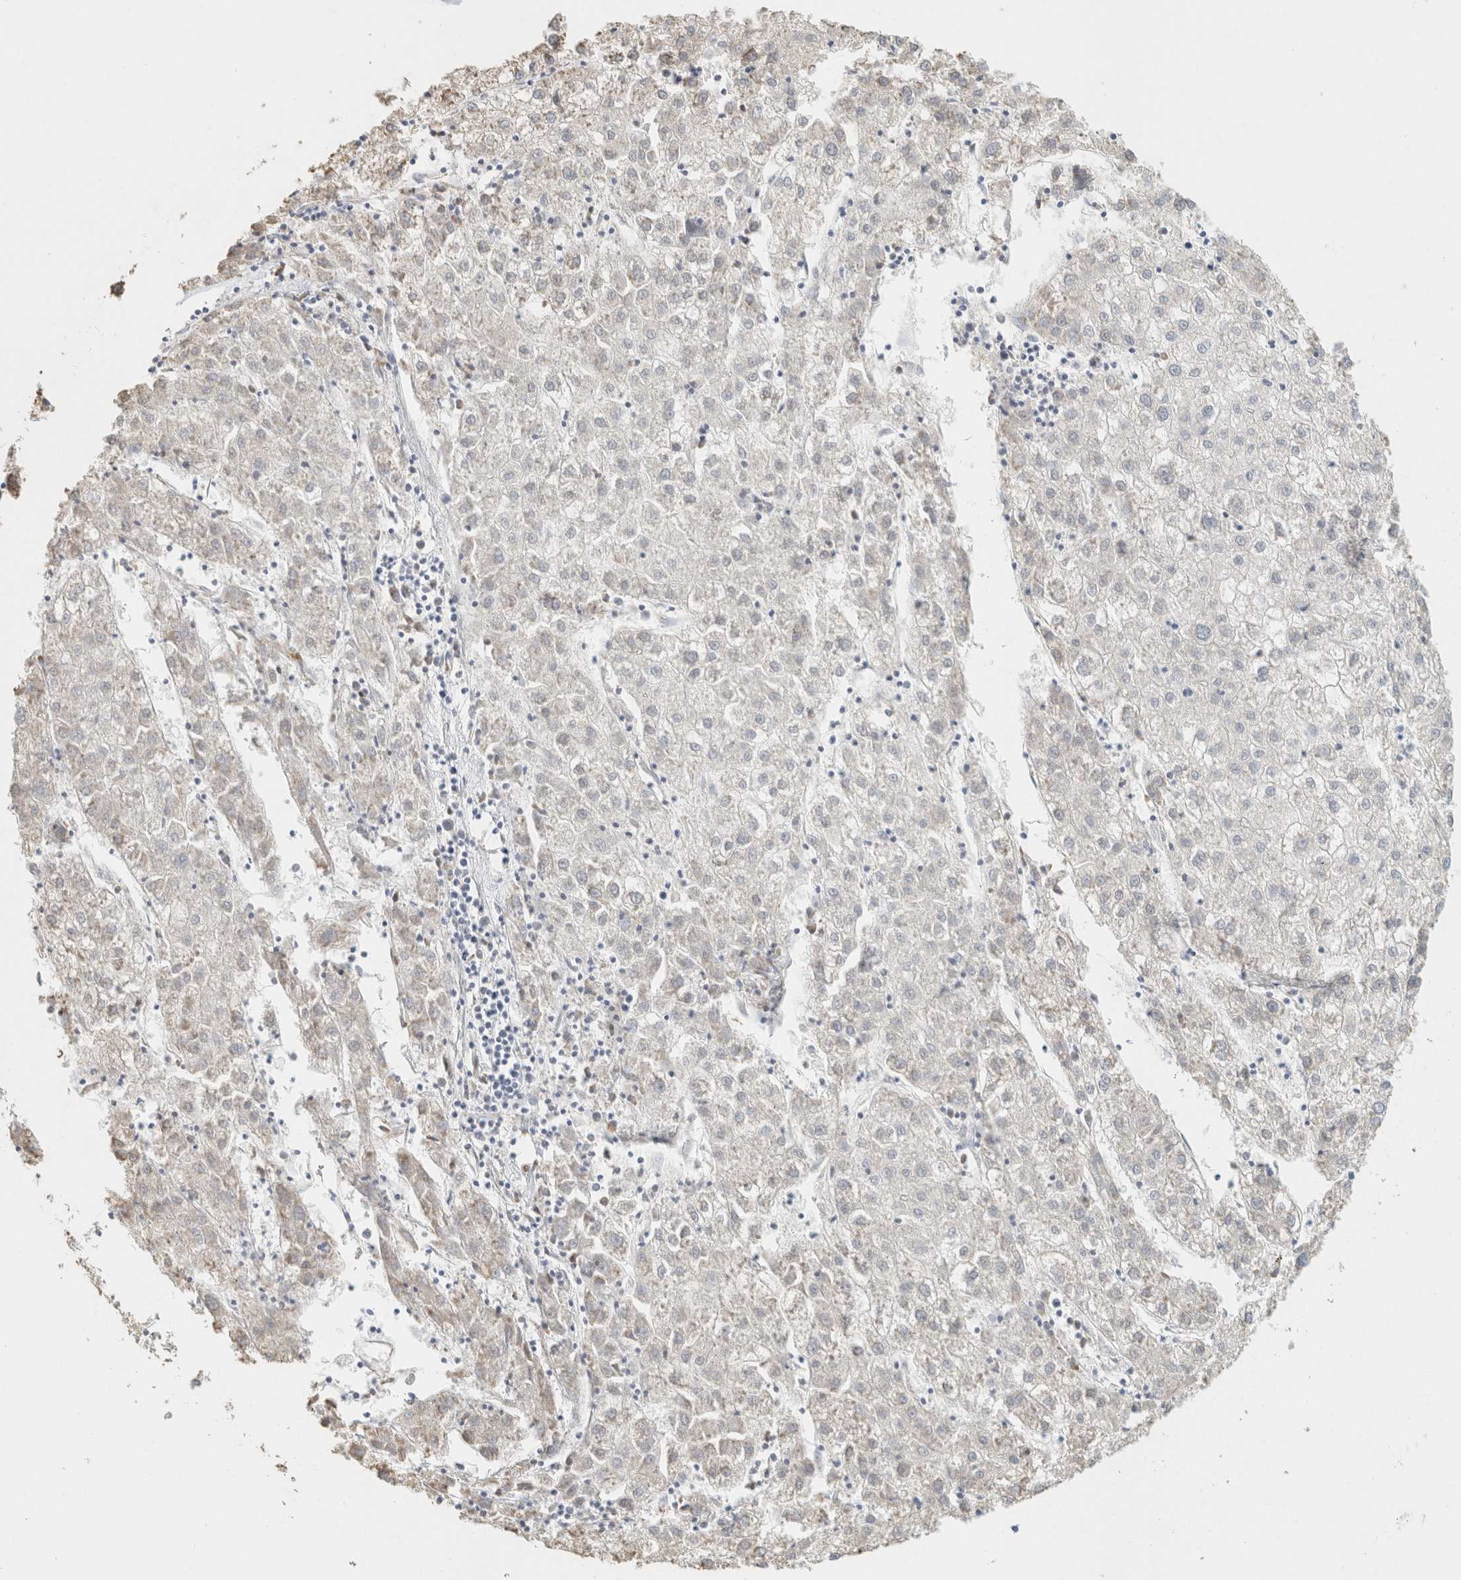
{"staining": {"intensity": "negative", "quantity": "none", "location": "none"}, "tissue": "liver cancer", "cell_type": "Tumor cells", "image_type": "cancer", "snomed": [{"axis": "morphology", "description": "Carcinoma, Hepatocellular, NOS"}, {"axis": "topography", "description": "Liver"}], "caption": "Hepatocellular carcinoma (liver) was stained to show a protein in brown. There is no significant staining in tumor cells.", "gene": "NEFM", "patient": {"sex": "male", "age": 72}}